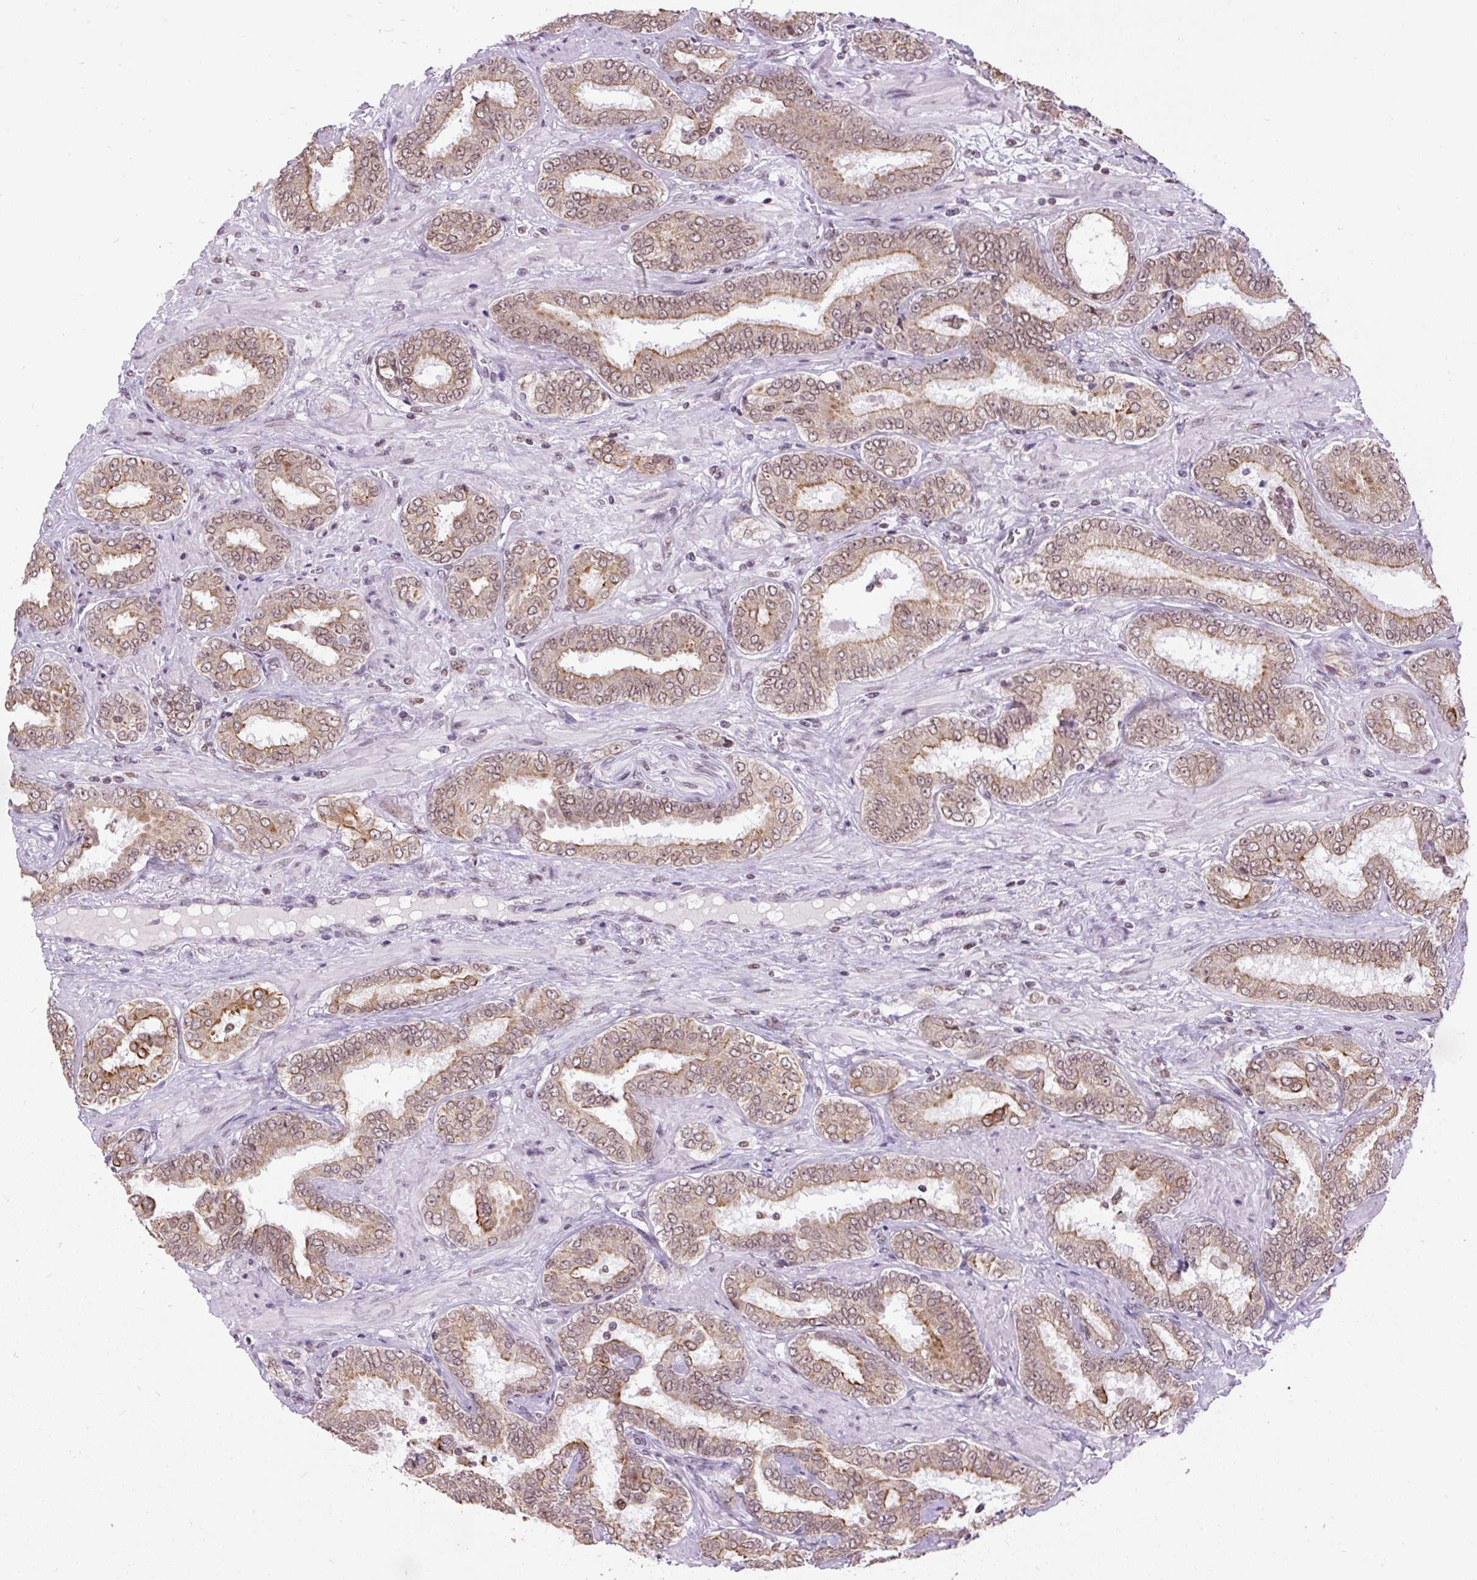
{"staining": {"intensity": "moderate", "quantity": ">75%", "location": "nuclear"}, "tissue": "prostate cancer", "cell_type": "Tumor cells", "image_type": "cancer", "snomed": [{"axis": "morphology", "description": "Adenocarcinoma, High grade"}, {"axis": "topography", "description": "Prostate"}], "caption": "A histopathology image showing moderate nuclear staining in about >75% of tumor cells in prostate cancer (high-grade adenocarcinoma), as visualized by brown immunohistochemical staining.", "gene": "ZNF672", "patient": {"sex": "male", "age": 72}}